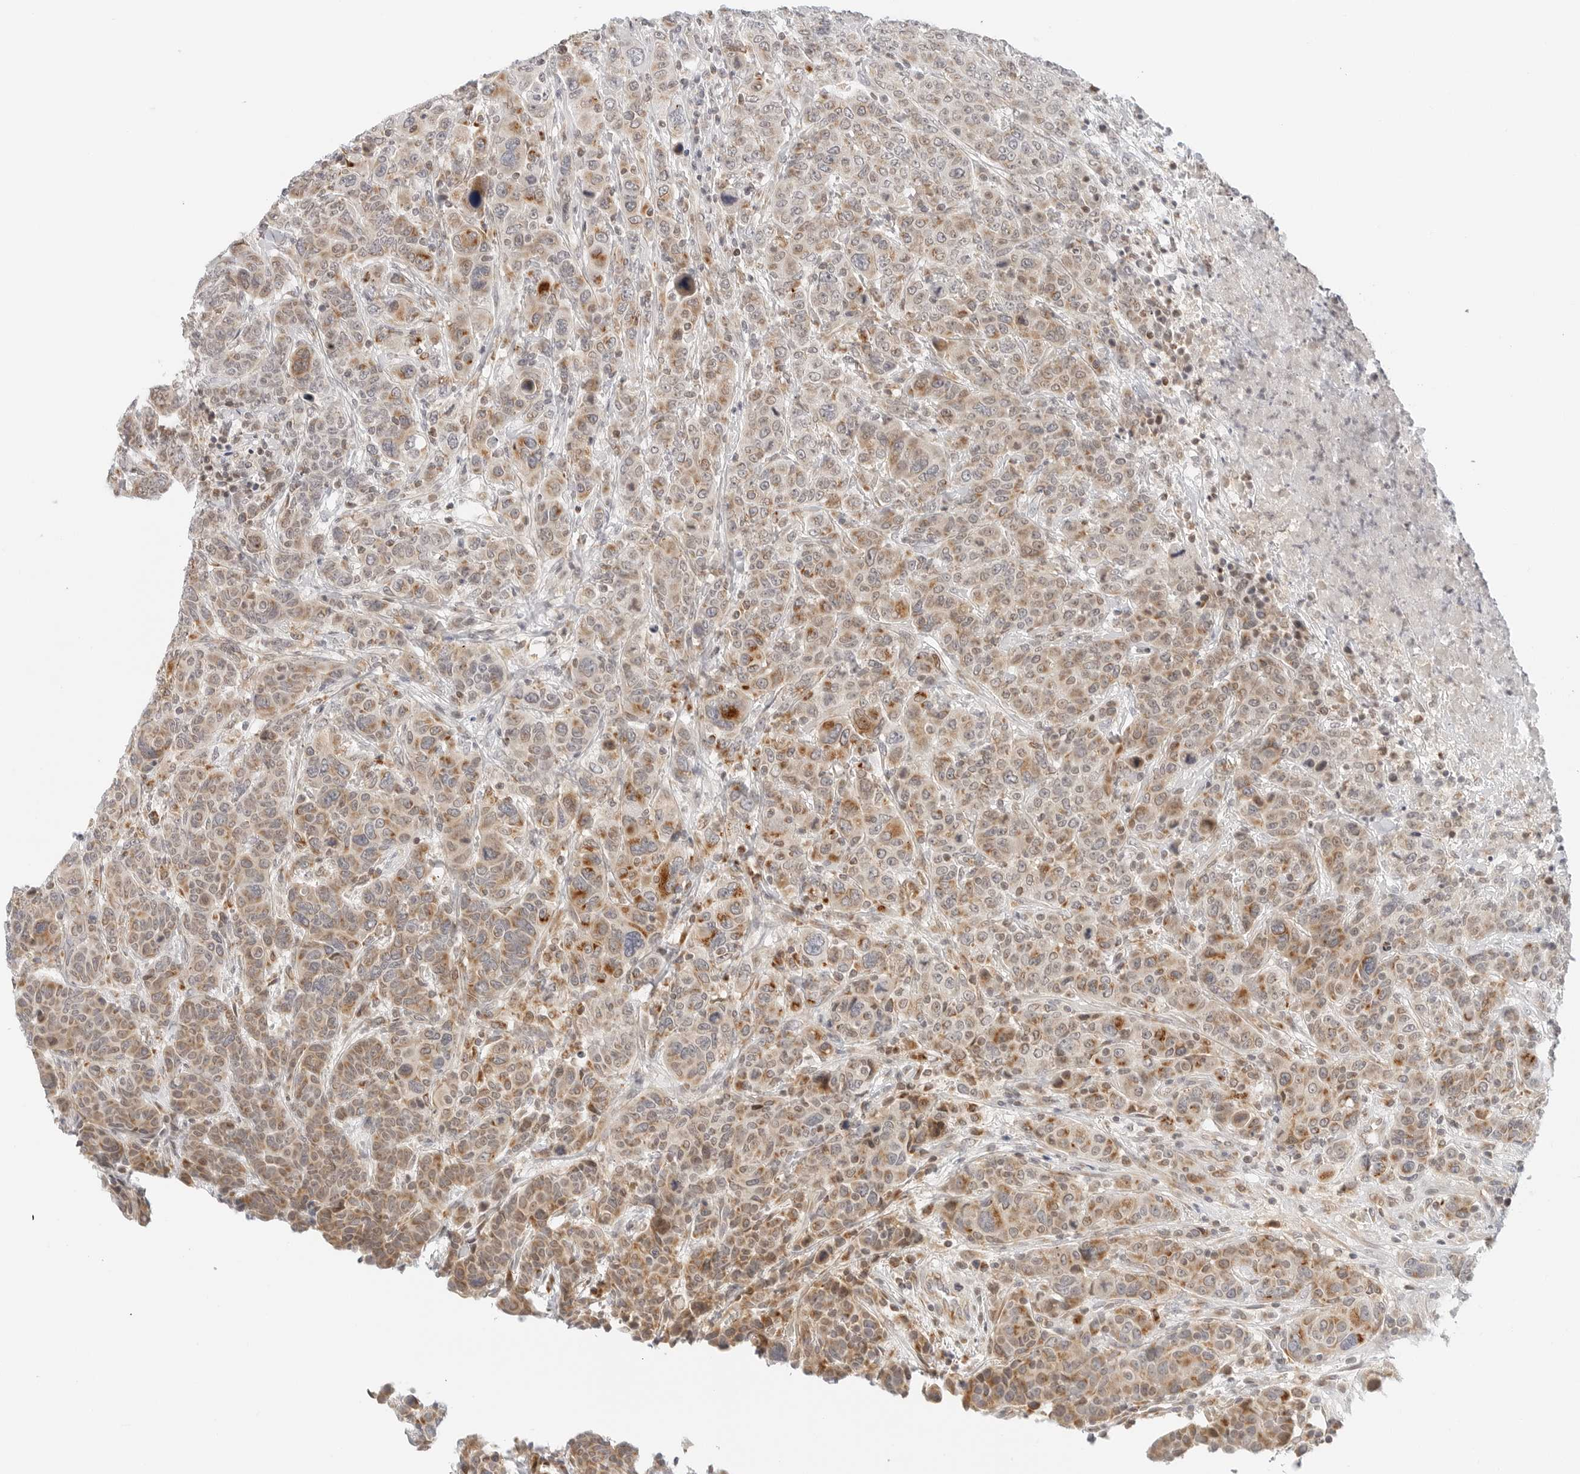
{"staining": {"intensity": "moderate", "quantity": ">75%", "location": "cytoplasmic/membranous"}, "tissue": "breast cancer", "cell_type": "Tumor cells", "image_type": "cancer", "snomed": [{"axis": "morphology", "description": "Duct carcinoma"}, {"axis": "topography", "description": "Breast"}], "caption": "Immunohistochemistry (IHC) image of invasive ductal carcinoma (breast) stained for a protein (brown), which exhibits medium levels of moderate cytoplasmic/membranous expression in approximately >75% of tumor cells.", "gene": "DYRK4", "patient": {"sex": "female", "age": 37}}